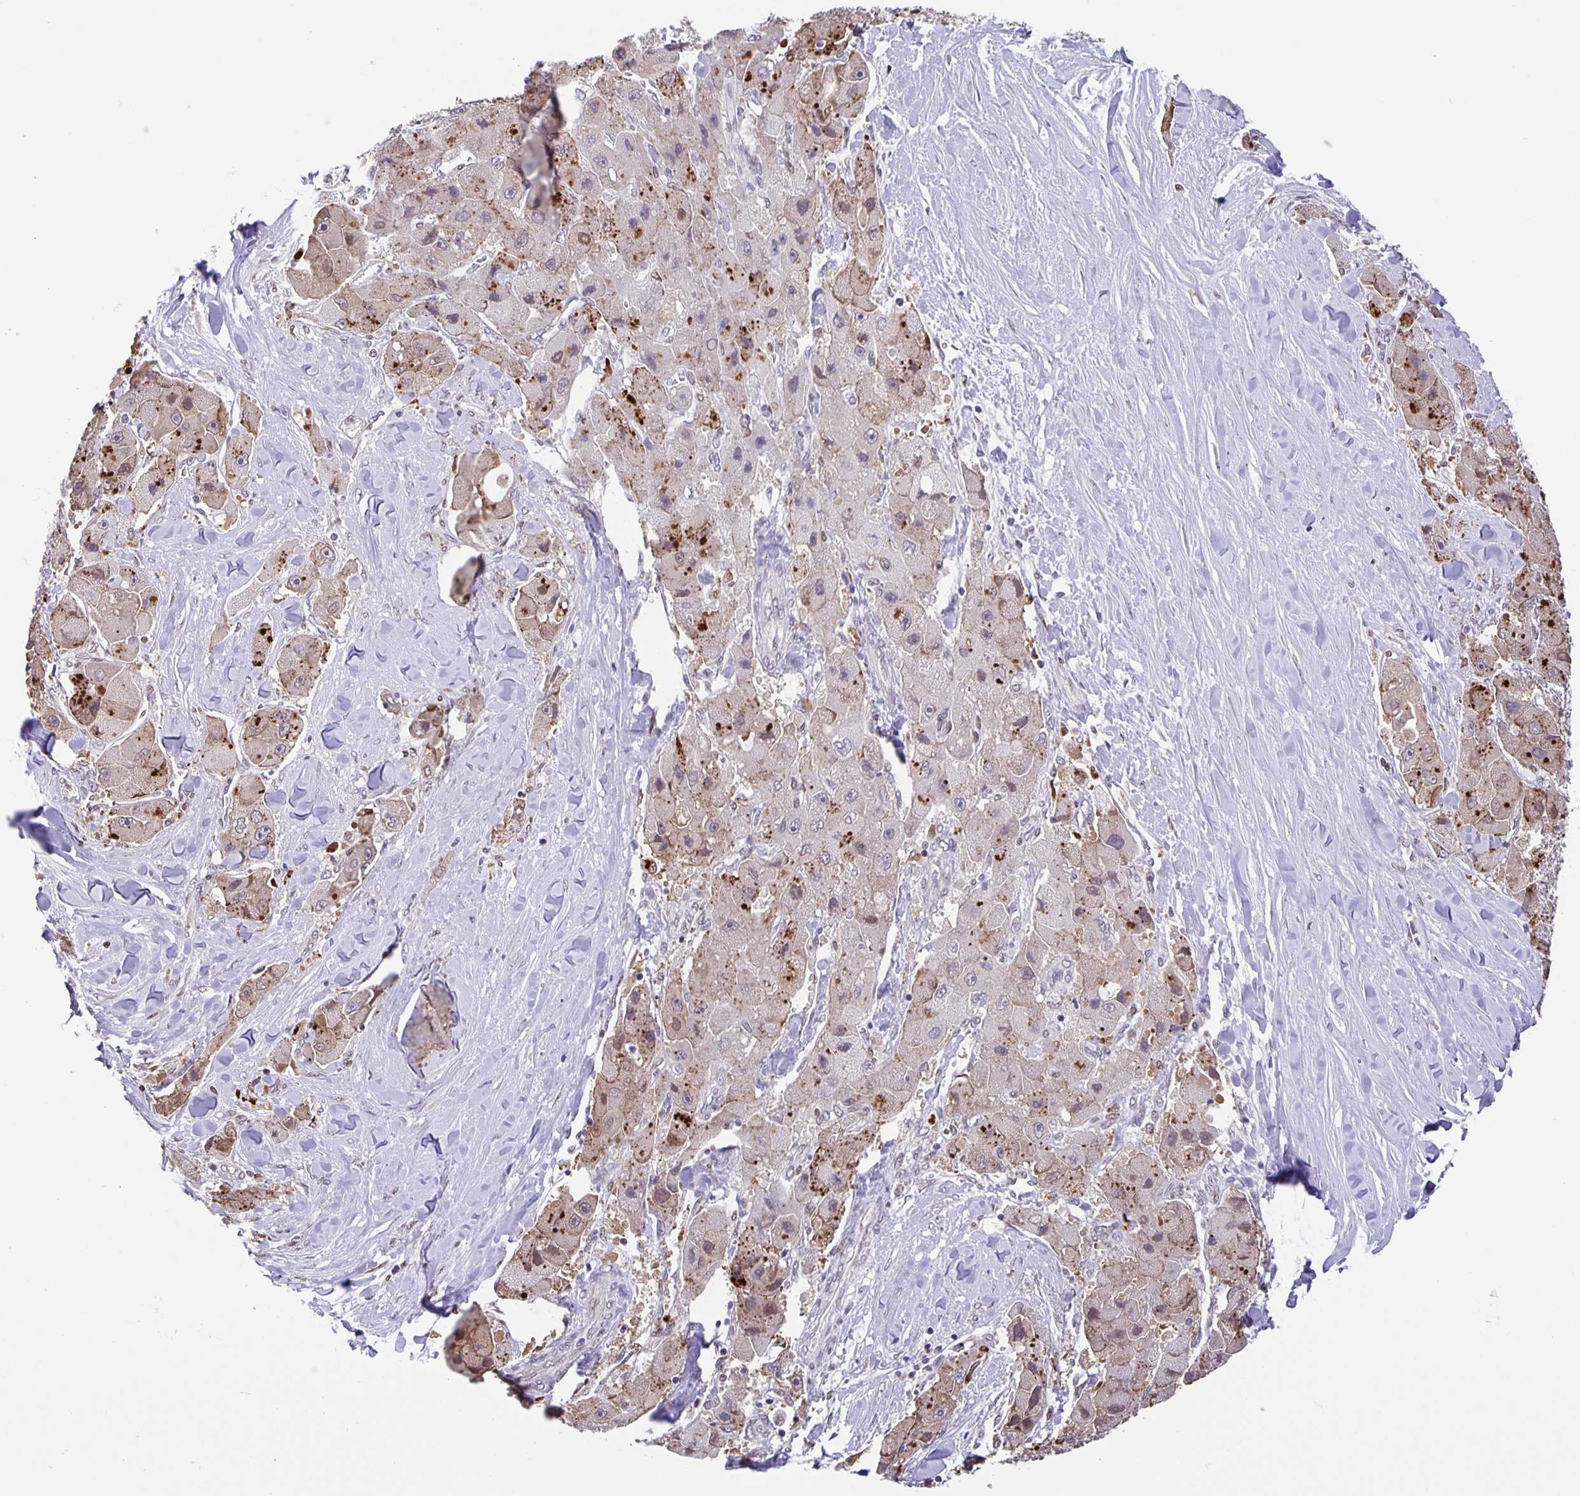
{"staining": {"intensity": "negative", "quantity": "none", "location": "none"}, "tissue": "liver cancer", "cell_type": "Tumor cells", "image_type": "cancer", "snomed": [{"axis": "morphology", "description": "Carcinoma, Hepatocellular, NOS"}, {"axis": "topography", "description": "Liver"}], "caption": "Immunohistochemistry of human liver cancer (hepatocellular carcinoma) reveals no staining in tumor cells.", "gene": "MAPK12", "patient": {"sex": "male", "age": 24}}